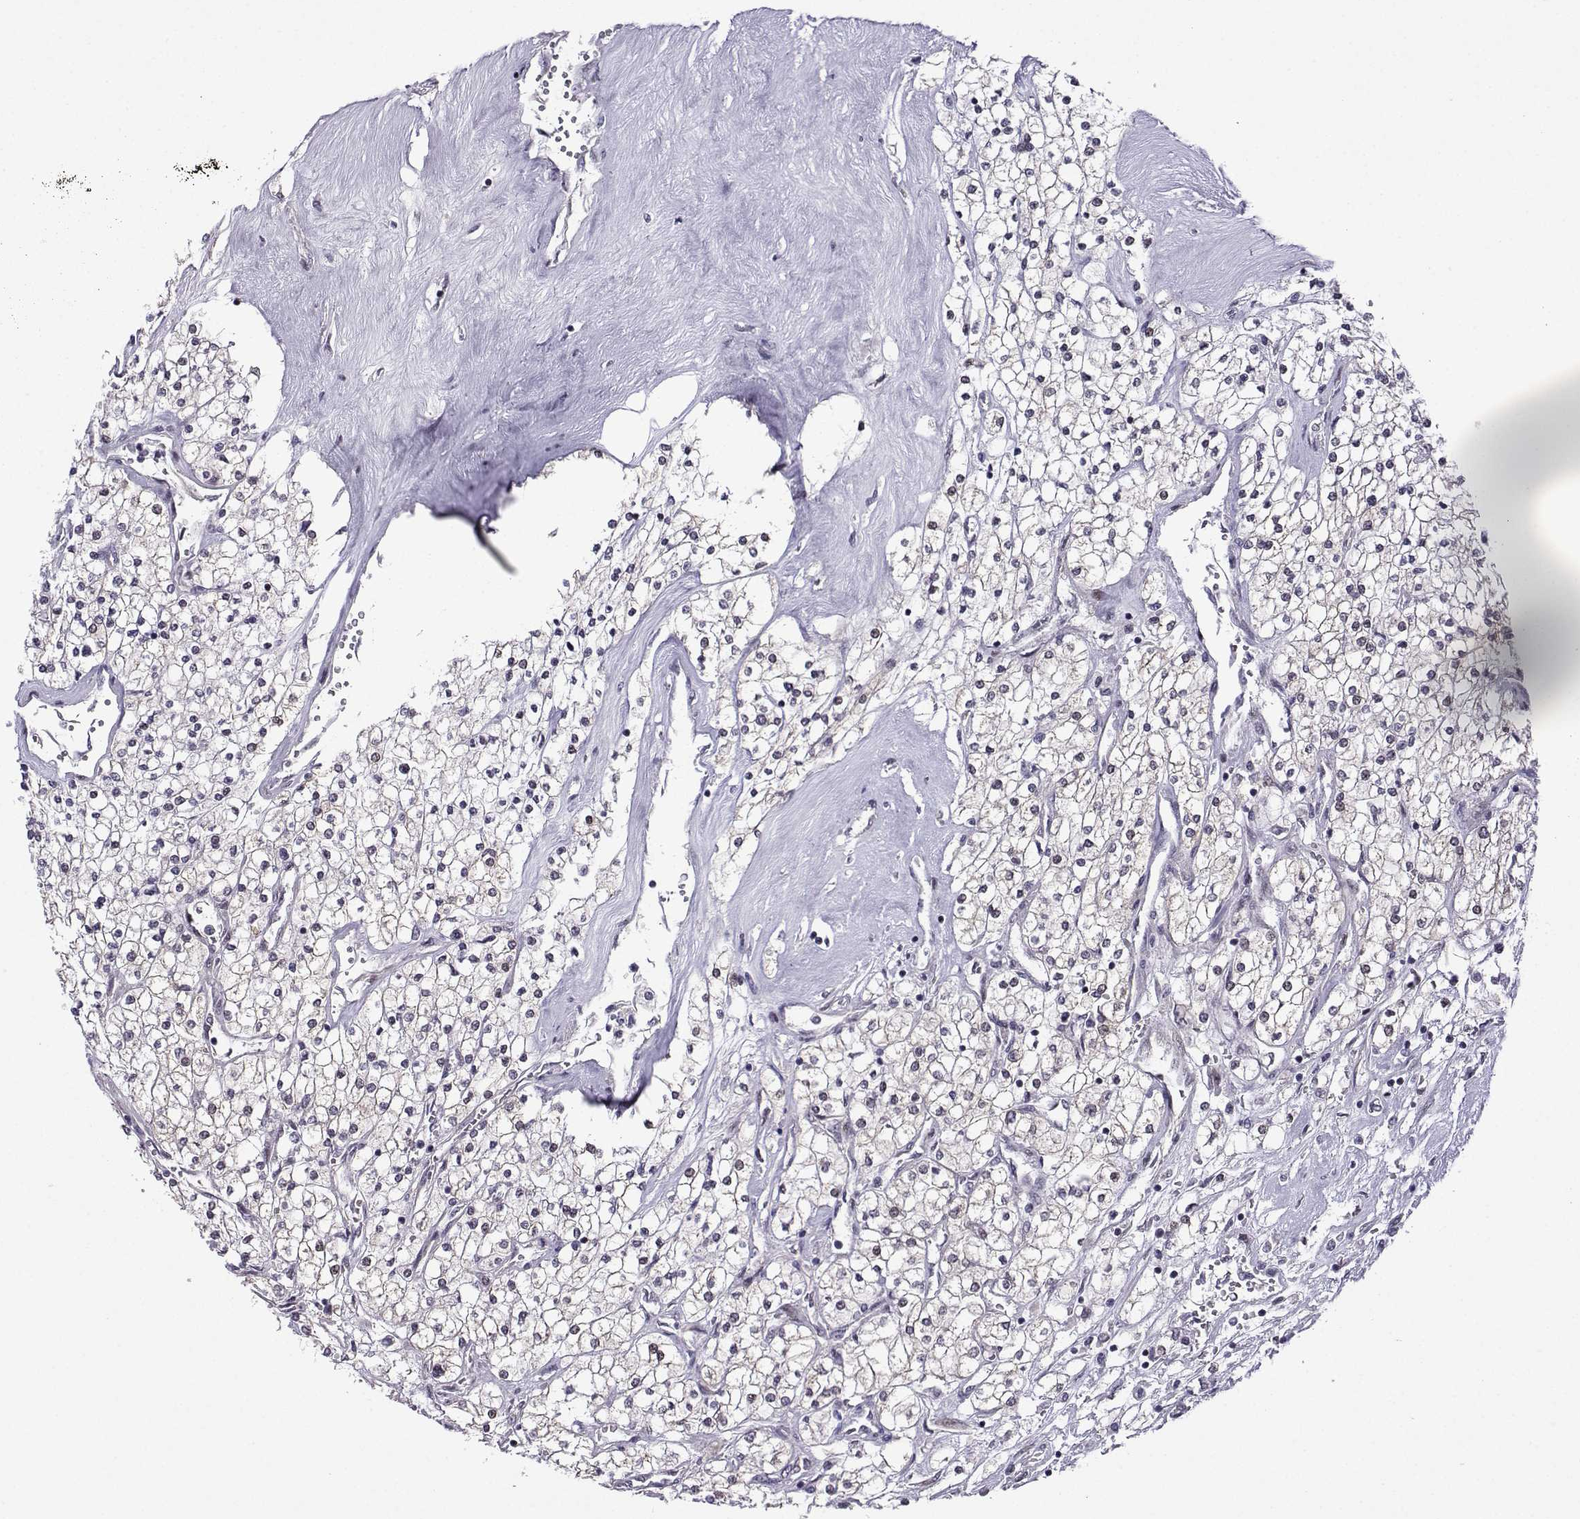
{"staining": {"intensity": "negative", "quantity": "none", "location": "none"}, "tissue": "renal cancer", "cell_type": "Tumor cells", "image_type": "cancer", "snomed": [{"axis": "morphology", "description": "Adenocarcinoma, NOS"}, {"axis": "topography", "description": "Kidney"}], "caption": "Tumor cells are negative for brown protein staining in renal cancer (adenocarcinoma).", "gene": "FGF3", "patient": {"sex": "male", "age": 80}}